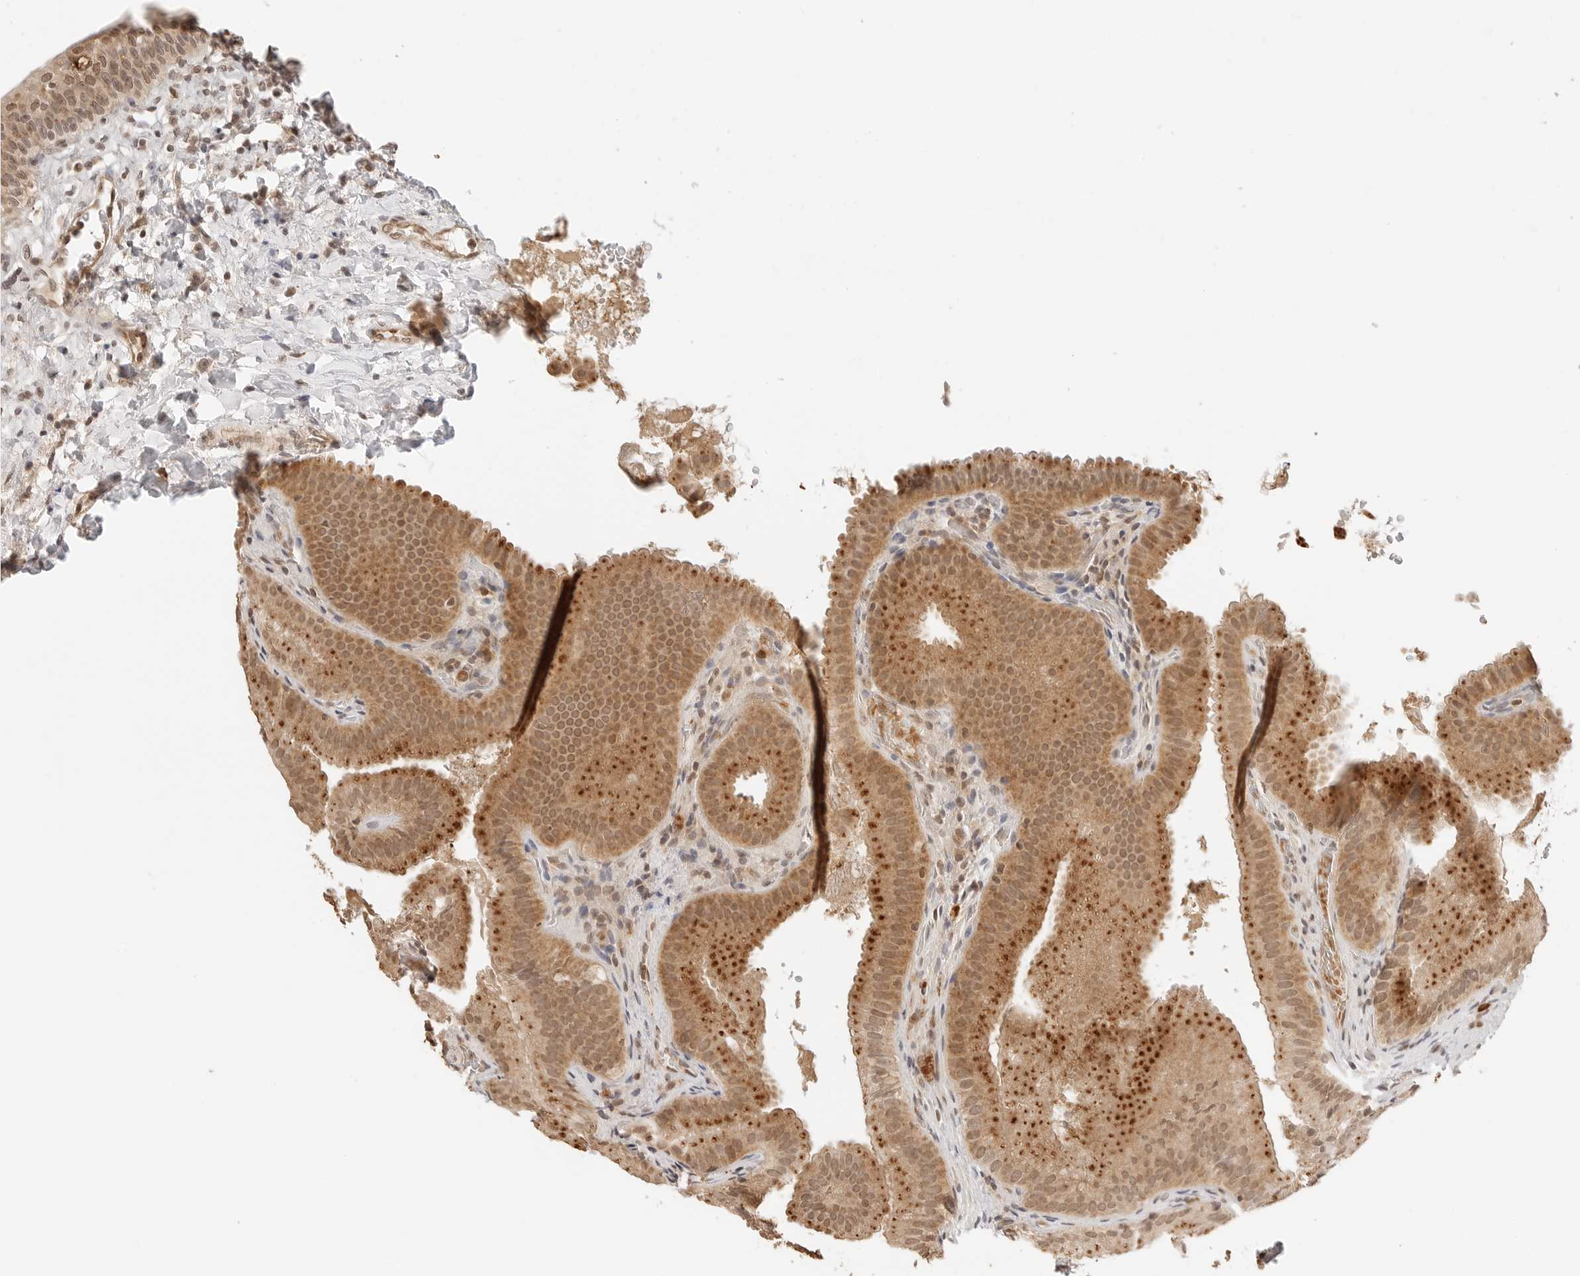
{"staining": {"intensity": "moderate", "quantity": ">75%", "location": "cytoplasmic/membranous,nuclear"}, "tissue": "gallbladder", "cell_type": "Glandular cells", "image_type": "normal", "snomed": [{"axis": "morphology", "description": "Normal tissue, NOS"}, {"axis": "topography", "description": "Gallbladder"}], "caption": "A brown stain highlights moderate cytoplasmic/membranous,nuclear expression of a protein in glandular cells of normal gallbladder.", "gene": "GPR34", "patient": {"sex": "female", "age": 30}}